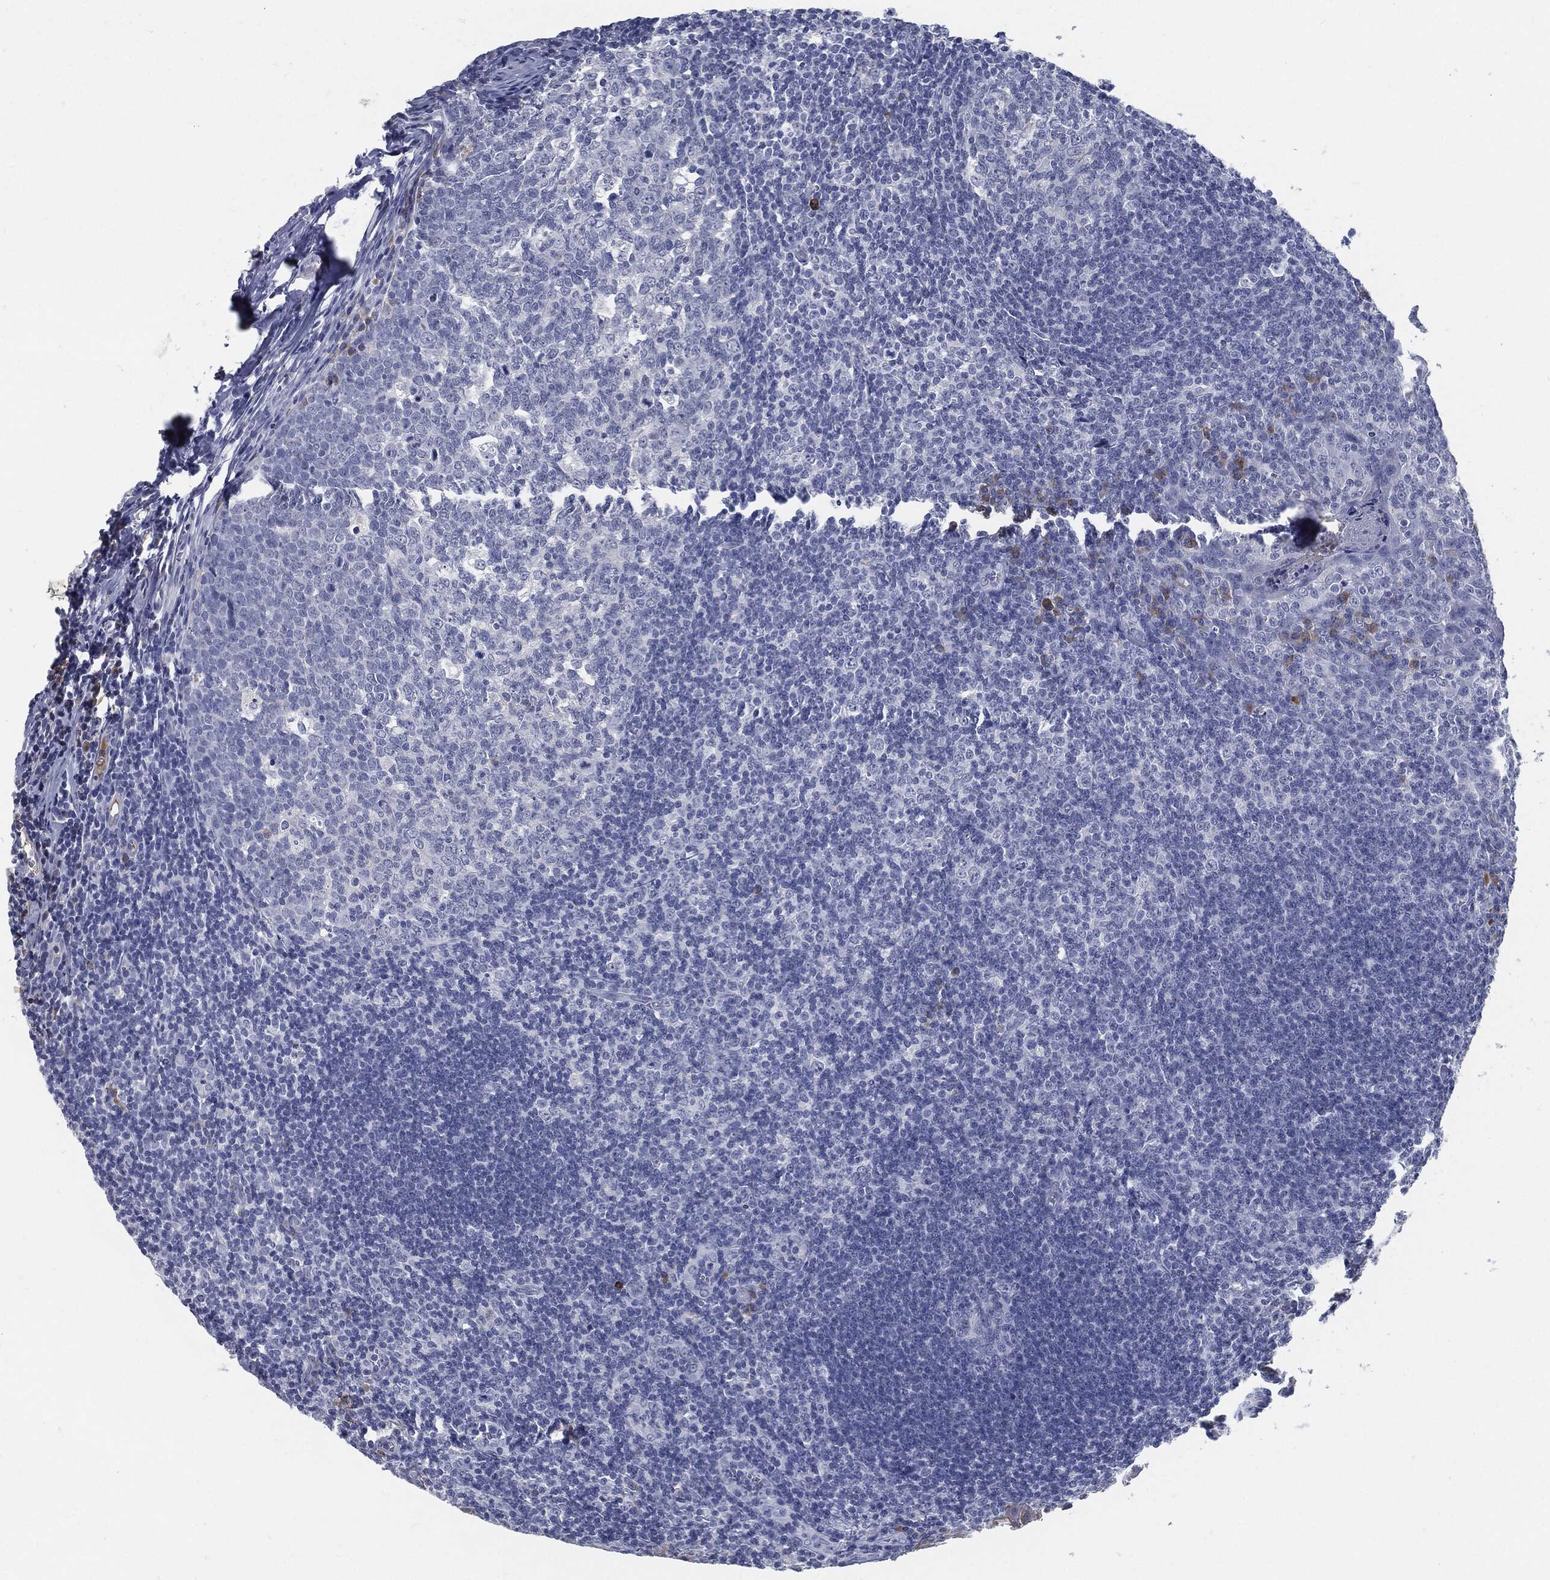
{"staining": {"intensity": "negative", "quantity": "none", "location": "none"}, "tissue": "tonsil", "cell_type": "Germinal center cells", "image_type": "normal", "snomed": [{"axis": "morphology", "description": "Normal tissue, NOS"}, {"axis": "topography", "description": "Tonsil"}], "caption": "Germinal center cells show no significant positivity in benign tonsil. (Immunohistochemistry, brightfield microscopy, high magnification).", "gene": "MST1", "patient": {"sex": "male", "age": 20}}